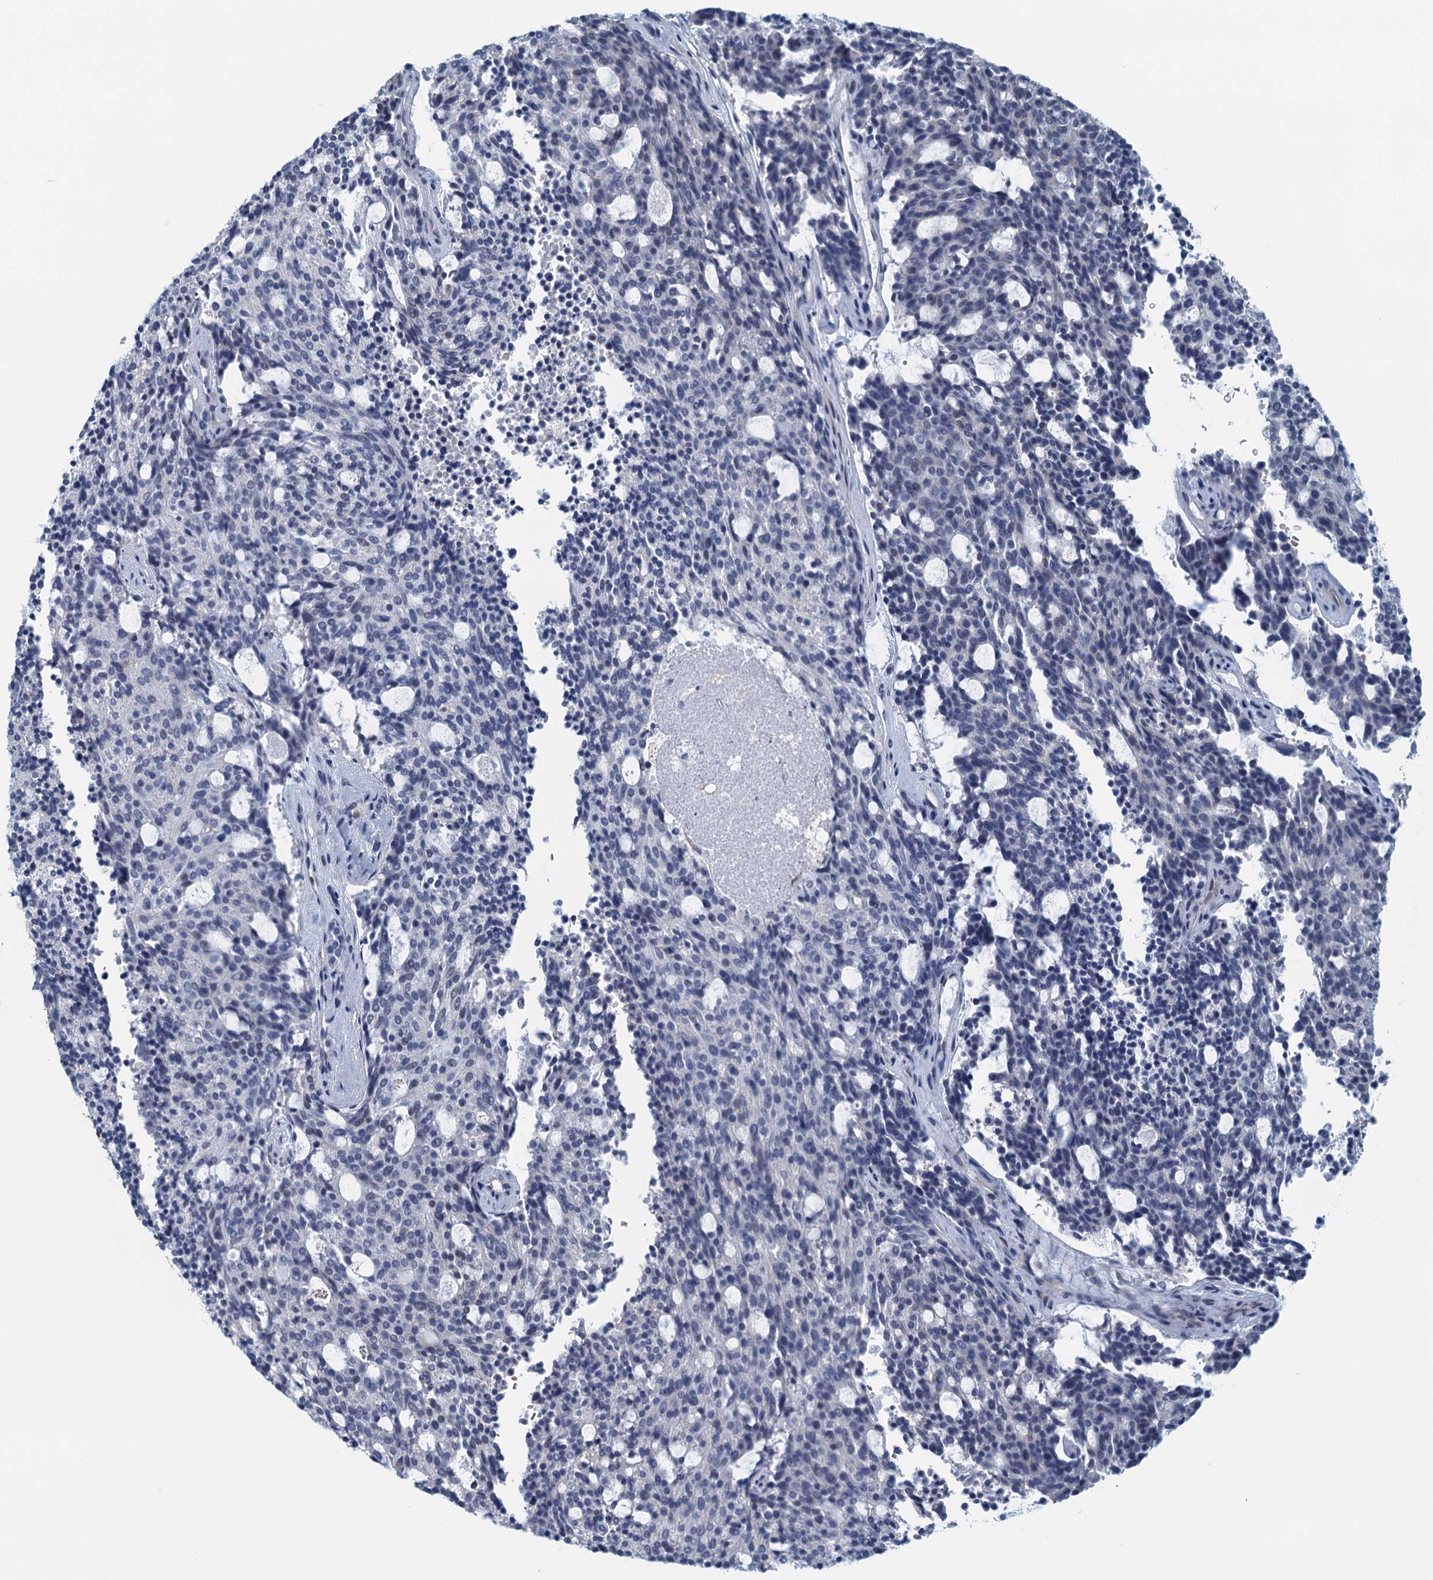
{"staining": {"intensity": "negative", "quantity": "none", "location": "none"}, "tissue": "carcinoid", "cell_type": "Tumor cells", "image_type": "cancer", "snomed": [{"axis": "morphology", "description": "Carcinoid, malignant, NOS"}, {"axis": "topography", "description": "Pancreas"}], "caption": "Human malignant carcinoid stained for a protein using immunohistochemistry (IHC) displays no positivity in tumor cells.", "gene": "TTLL9", "patient": {"sex": "female", "age": 54}}